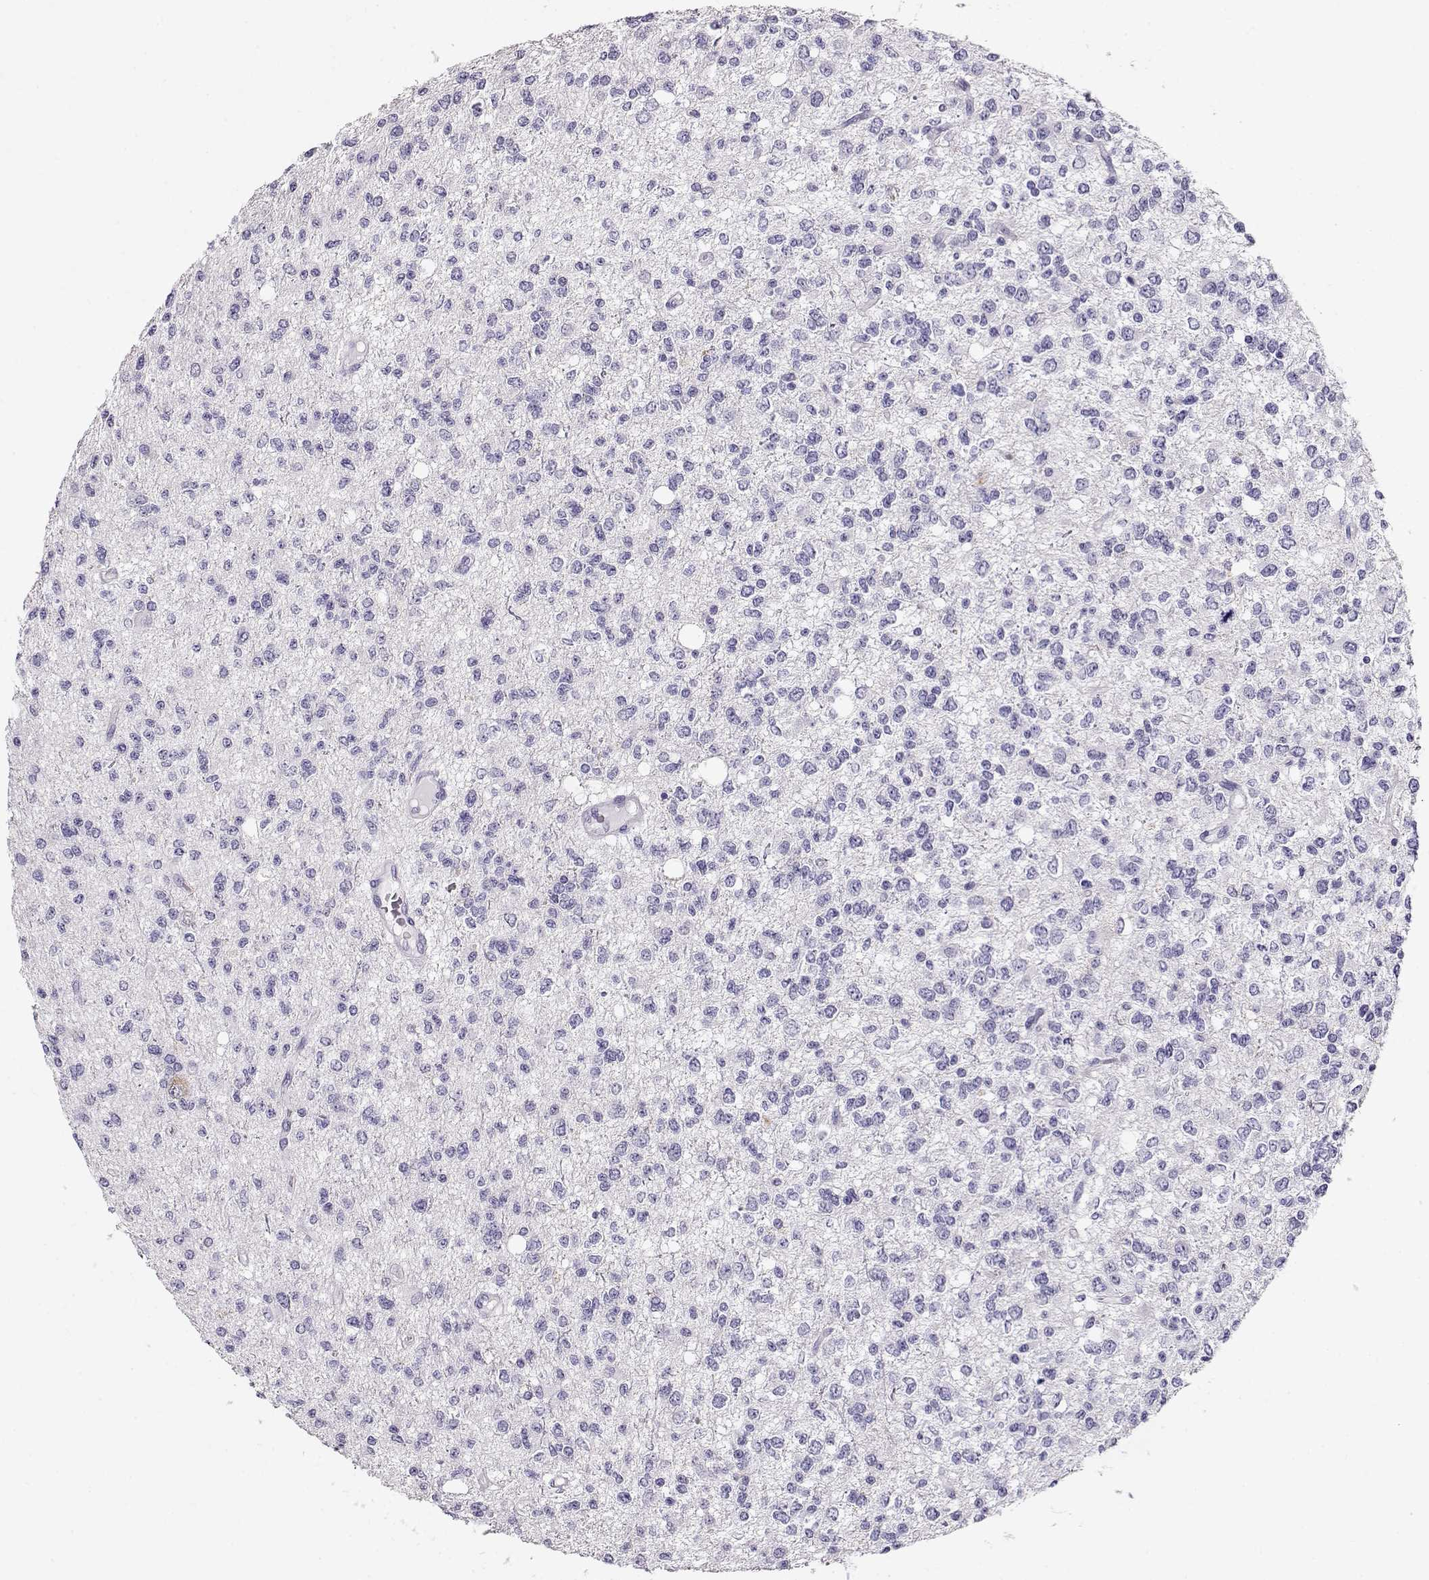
{"staining": {"intensity": "negative", "quantity": "none", "location": "none"}, "tissue": "glioma", "cell_type": "Tumor cells", "image_type": "cancer", "snomed": [{"axis": "morphology", "description": "Glioma, malignant, Low grade"}, {"axis": "topography", "description": "Brain"}], "caption": "This is an immunohistochemistry (IHC) micrograph of glioma. There is no staining in tumor cells.", "gene": "ACTN2", "patient": {"sex": "male", "age": 67}}